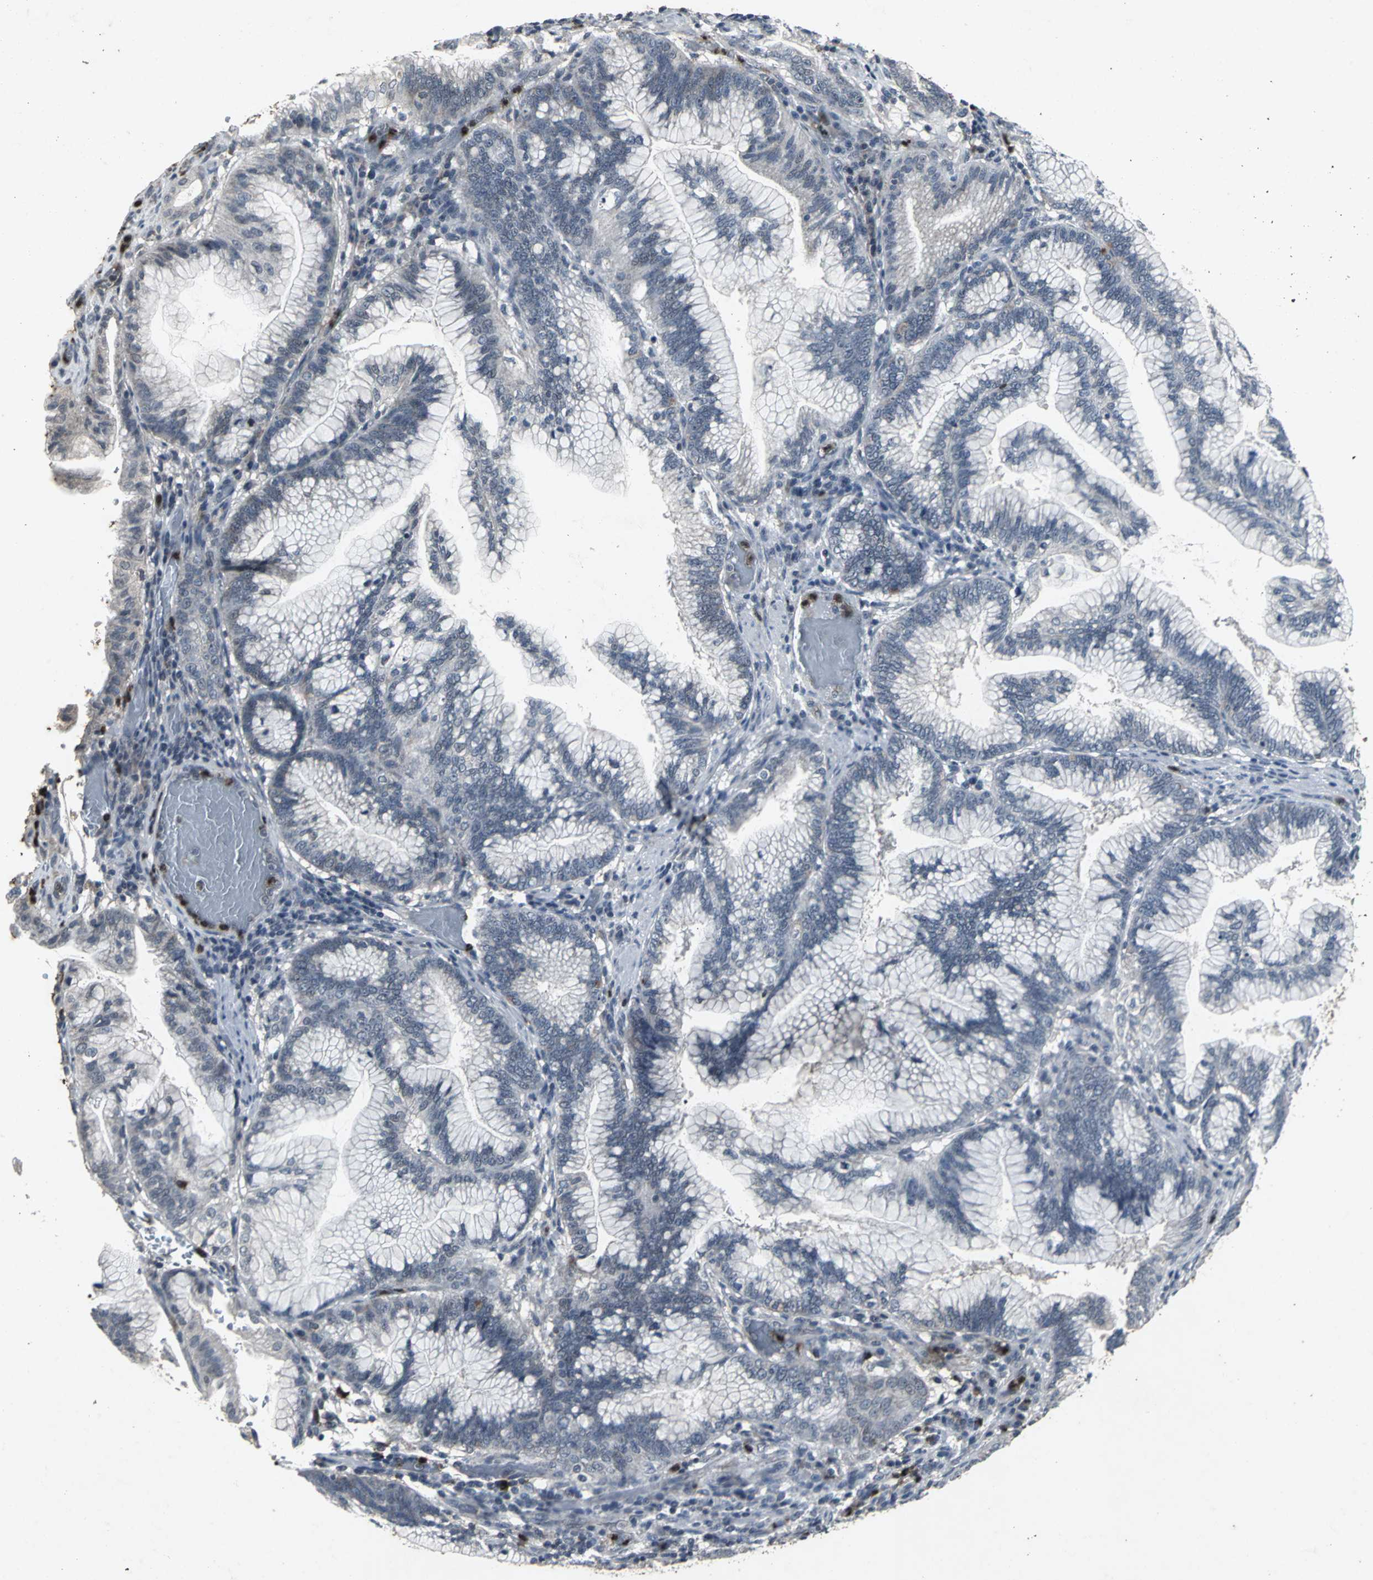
{"staining": {"intensity": "negative", "quantity": "none", "location": "none"}, "tissue": "pancreatic cancer", "cell_type": "Tumor cells", "image_type": "cancer", "snomed": [{"axis": "morphology", "description": "Adenocarcinoma, NOS"}, {"axis": "topography", "description": "Pancreas"}], "caption": "Immunohistochemical staining of human pancreatic adenocarcinoma shows no significant positivity in tumor cells. (IHC, brightfield microscopy, high magnification).", "gene": "BMP4", "patient": {"sex": "female", "age": 64}}